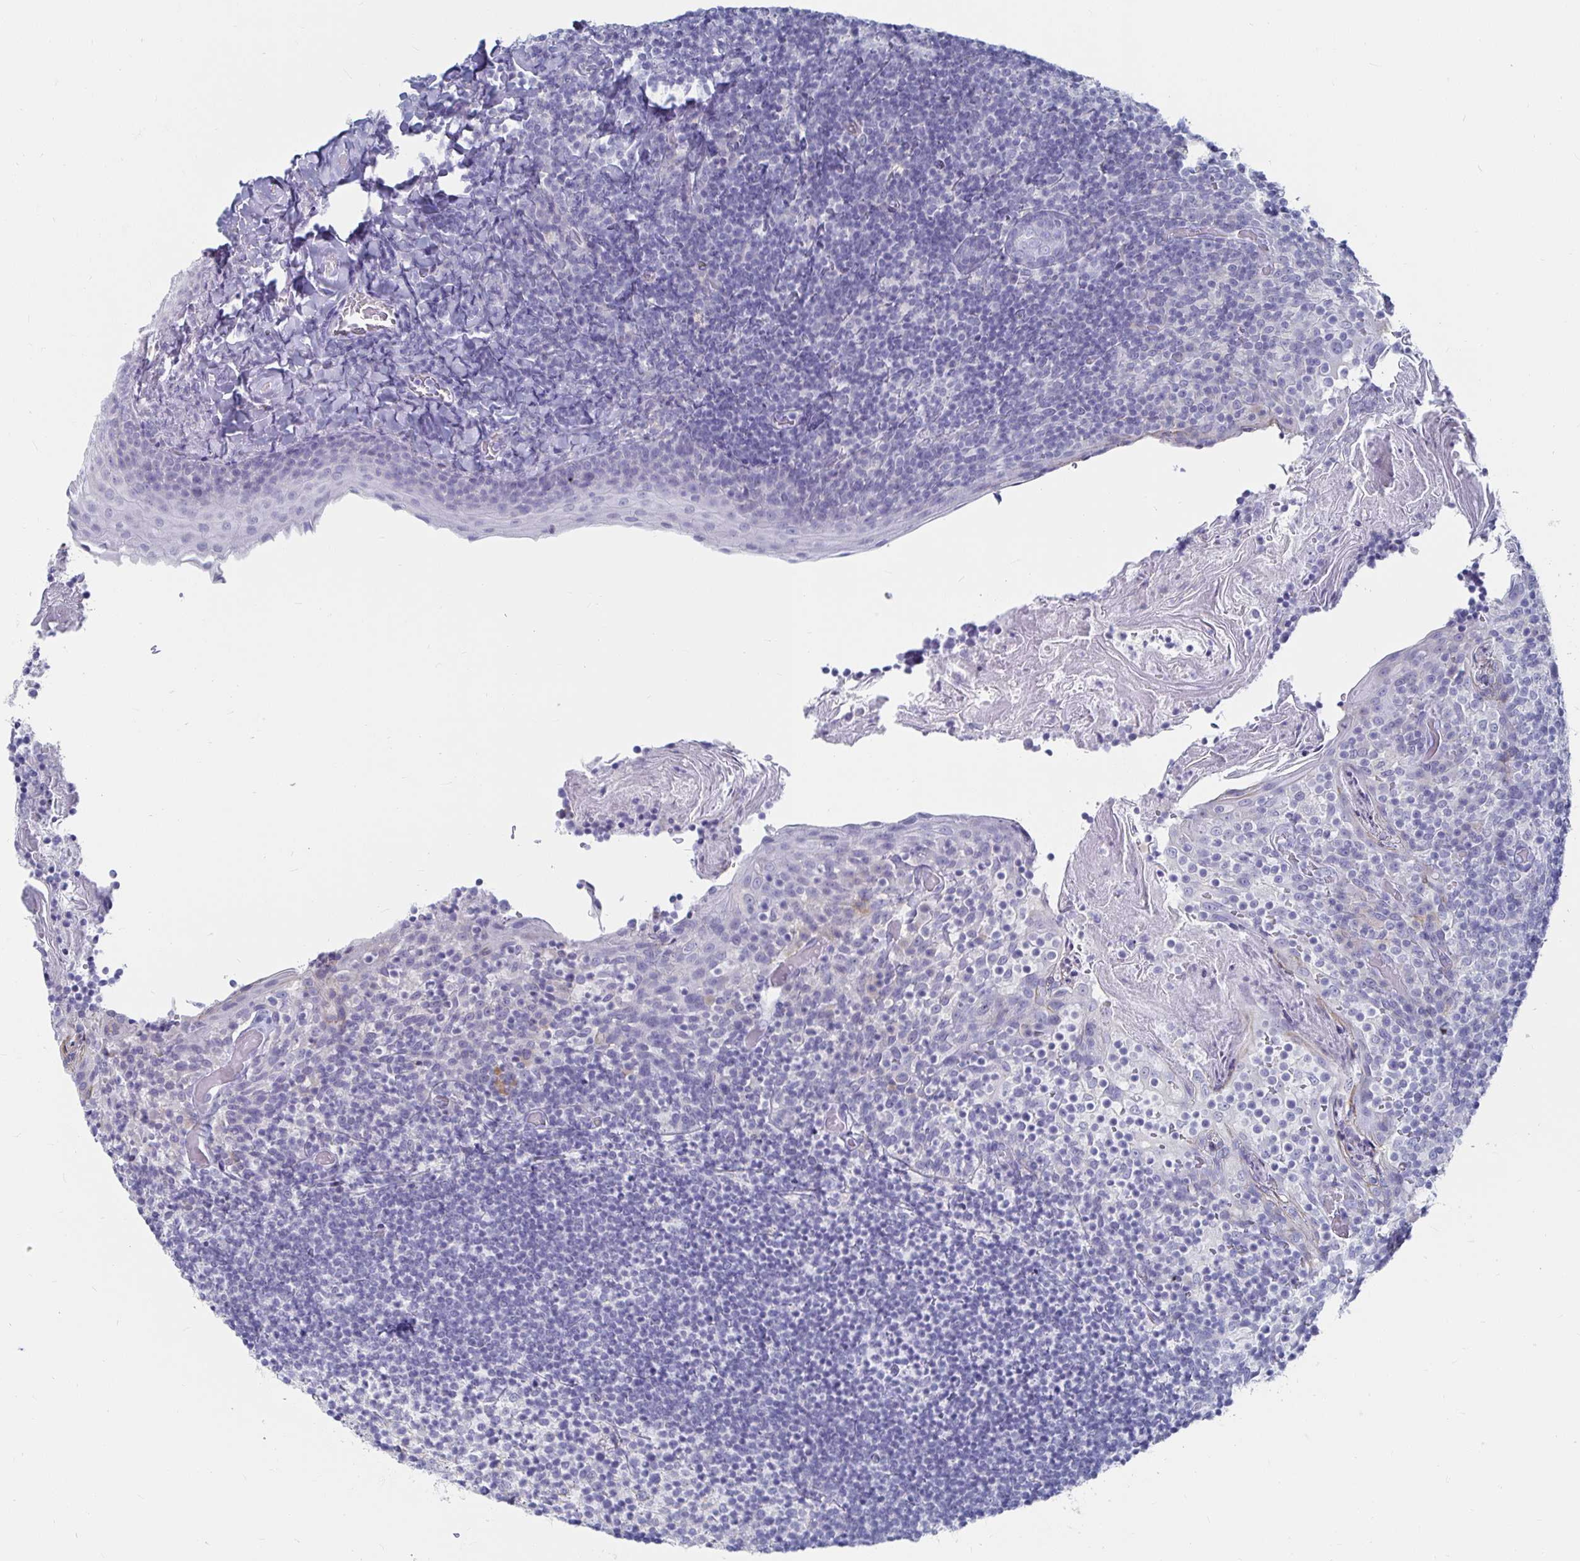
{"staining": {"intensity": "negative", "quantity": "none", "location": "none"}, "tissue": "tonsil", "cell_type": "Germinal center cells", "image_type": "normal", "snomed": [{"axis": "morphology", "description": "Normal tissue, NOS"}, {"axis": "topography", "description": "Tonsil"}], "caption": "Immunohistochemistry histopathology image of normal tonsil: human tonsil stained with DAB (3,3'-diaminobenzidine) exhibits no significant protein expression in germinal center cells.", "gene": "CA9", "patient": {"sex": "female", "age": 10}}